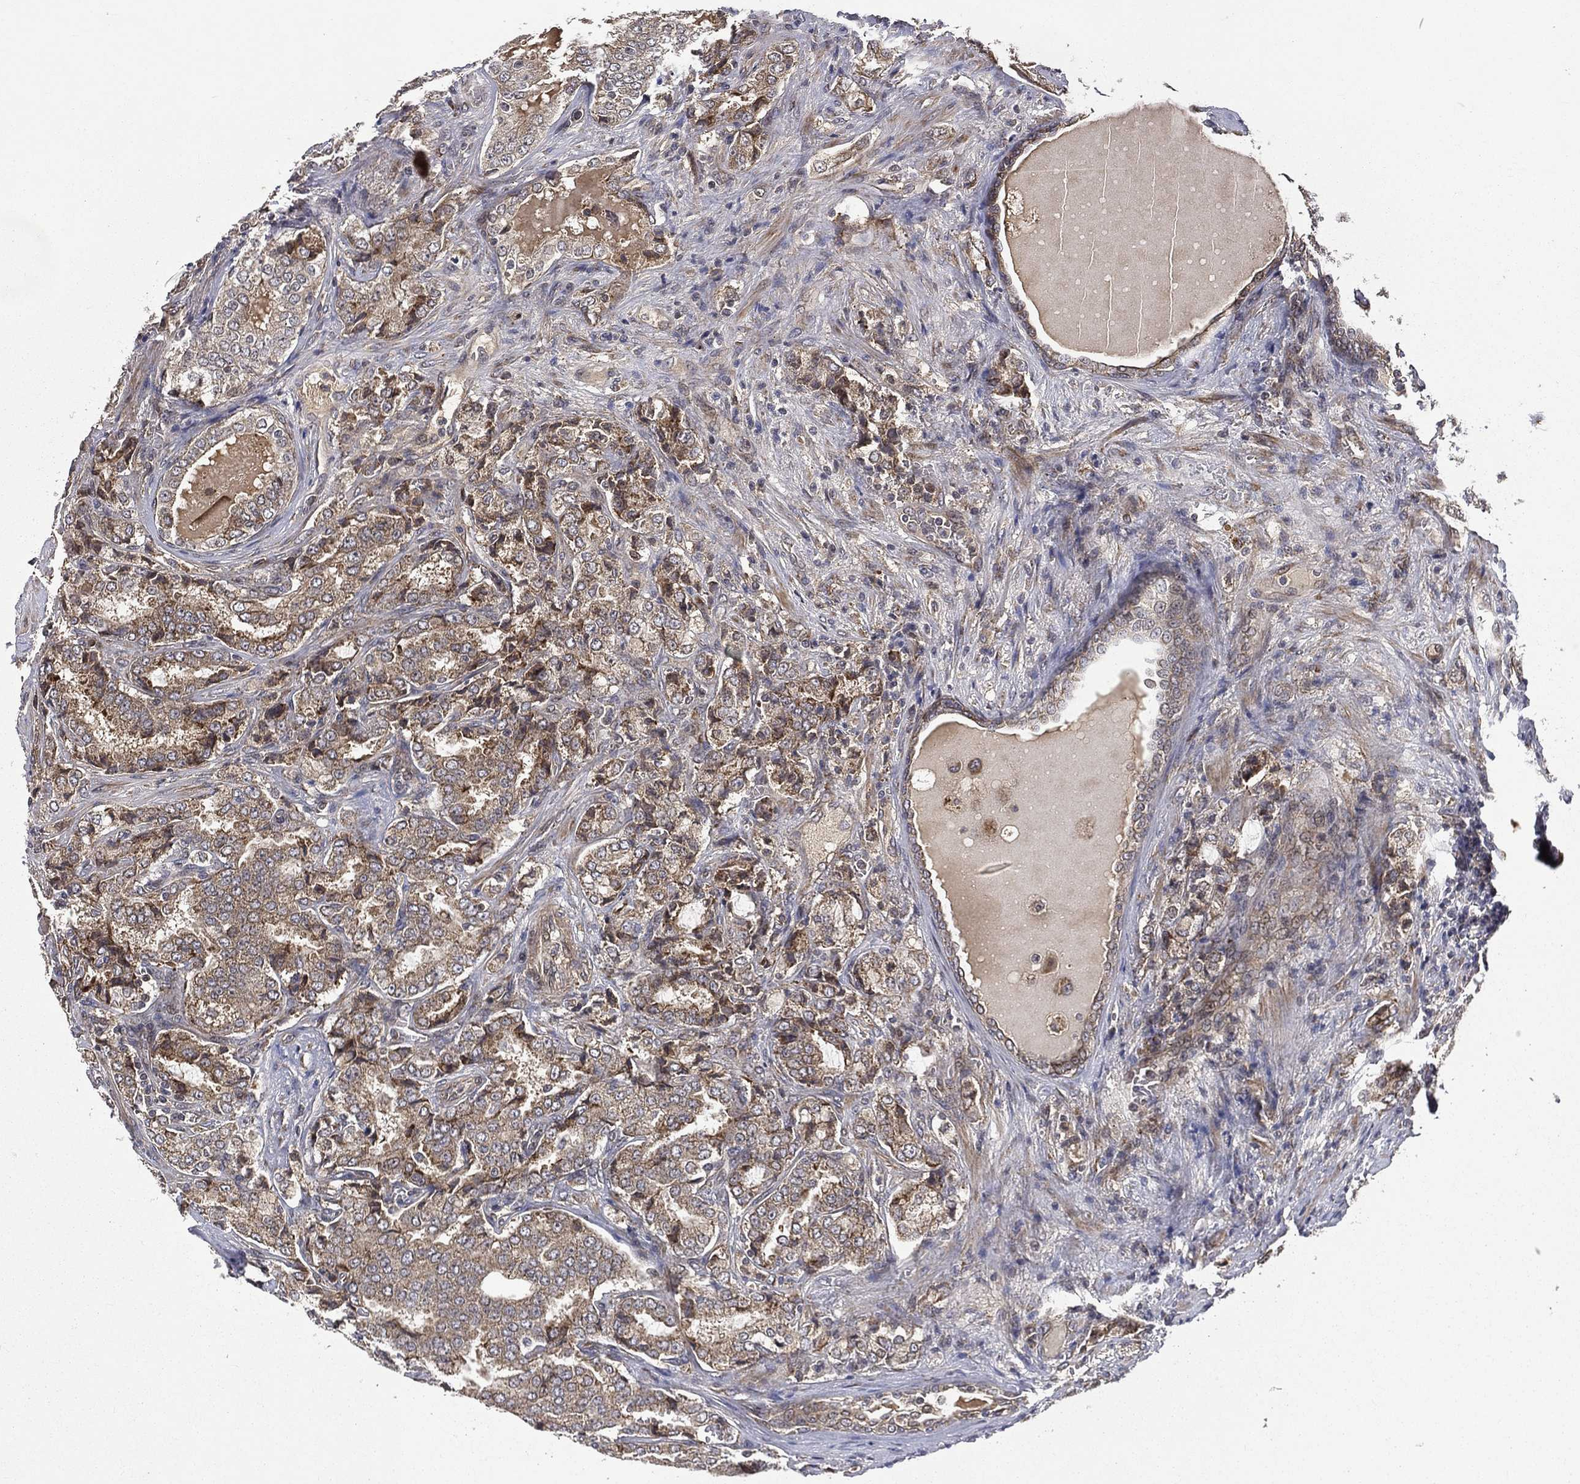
{"staining": {"intensity": "weak", "quantity": ">75%", "location": "cytoplasmic/membranous"}, "tissue": "prostate cancer", "cell_type": "Tumor cells", "image_type": "cancer", "snomed": [{"axis": "morphology", "description": "Adenocarcinoma, NOS"}, {"axis": "topography", "description": "Prostate"}], "caption": "Protein analysis of adenocarcinoma (prostate) tissue exhibits weak cytoplasmic/membranous staining in about >75% of tumor cells.", "gene": "RAB11FIP4", "patient": {"sex": "male", "age": 65}}